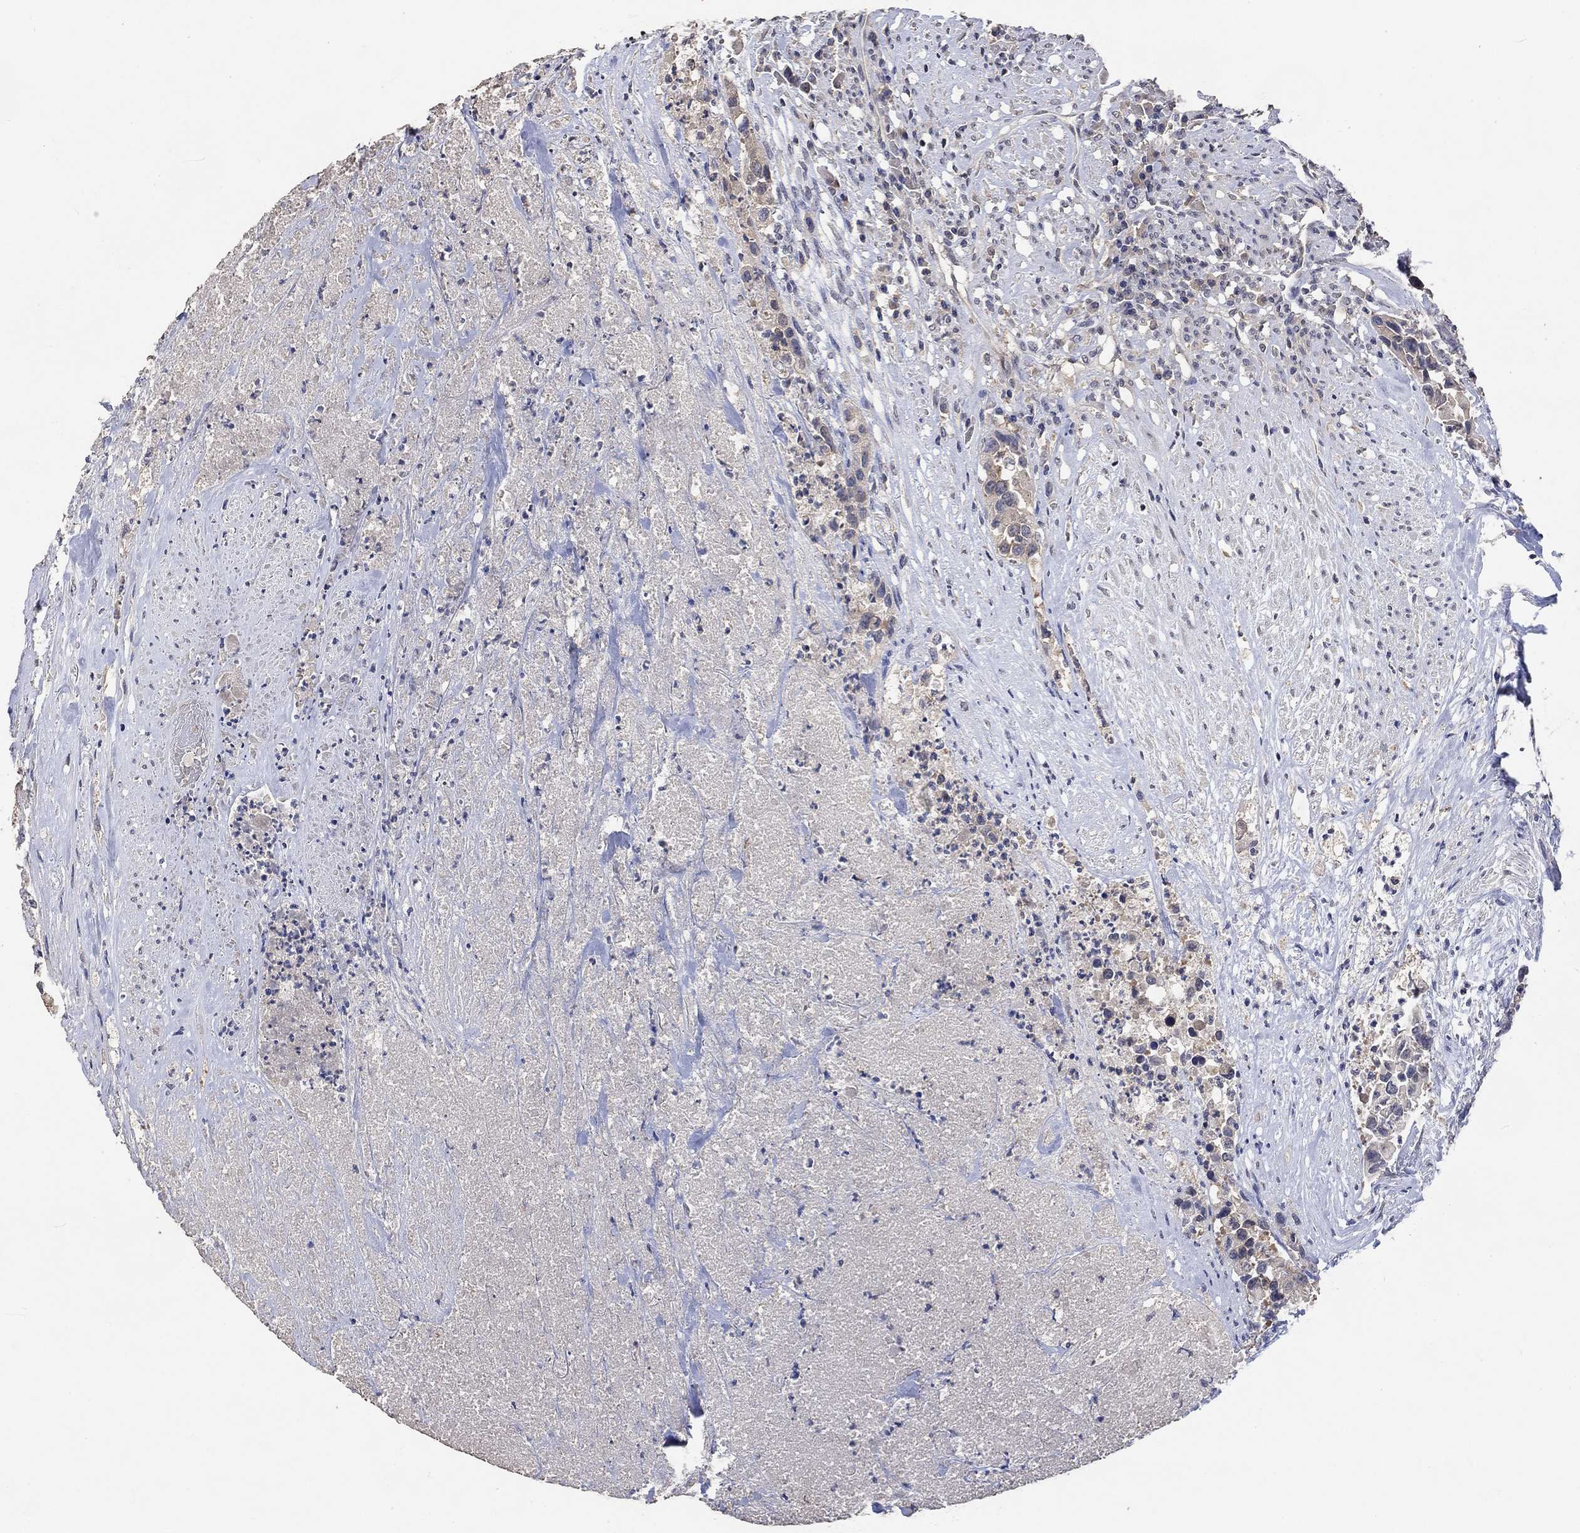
{"staining": {"intensity": "weak", "quantity": "<25%", "location": "cytoplasmic/membranous"}, "tissue": "urothelial cancer", "cell_type": "Tumor cells", "image_type": "cancer", "snomed": [{"axis": "morphology", "description": "Urothelial carcinoma, High grade"}, {"axis": "topography", "description": "Urinary bladder"}], "caption": "High power microscopy photomicrograph of an IHC histopathology image of urothelial carcinoma (high-grade), revealing no significant expression in tumor cells.", "gene": "PTPN20", "patient": {"sex": "female", "age": 73}}